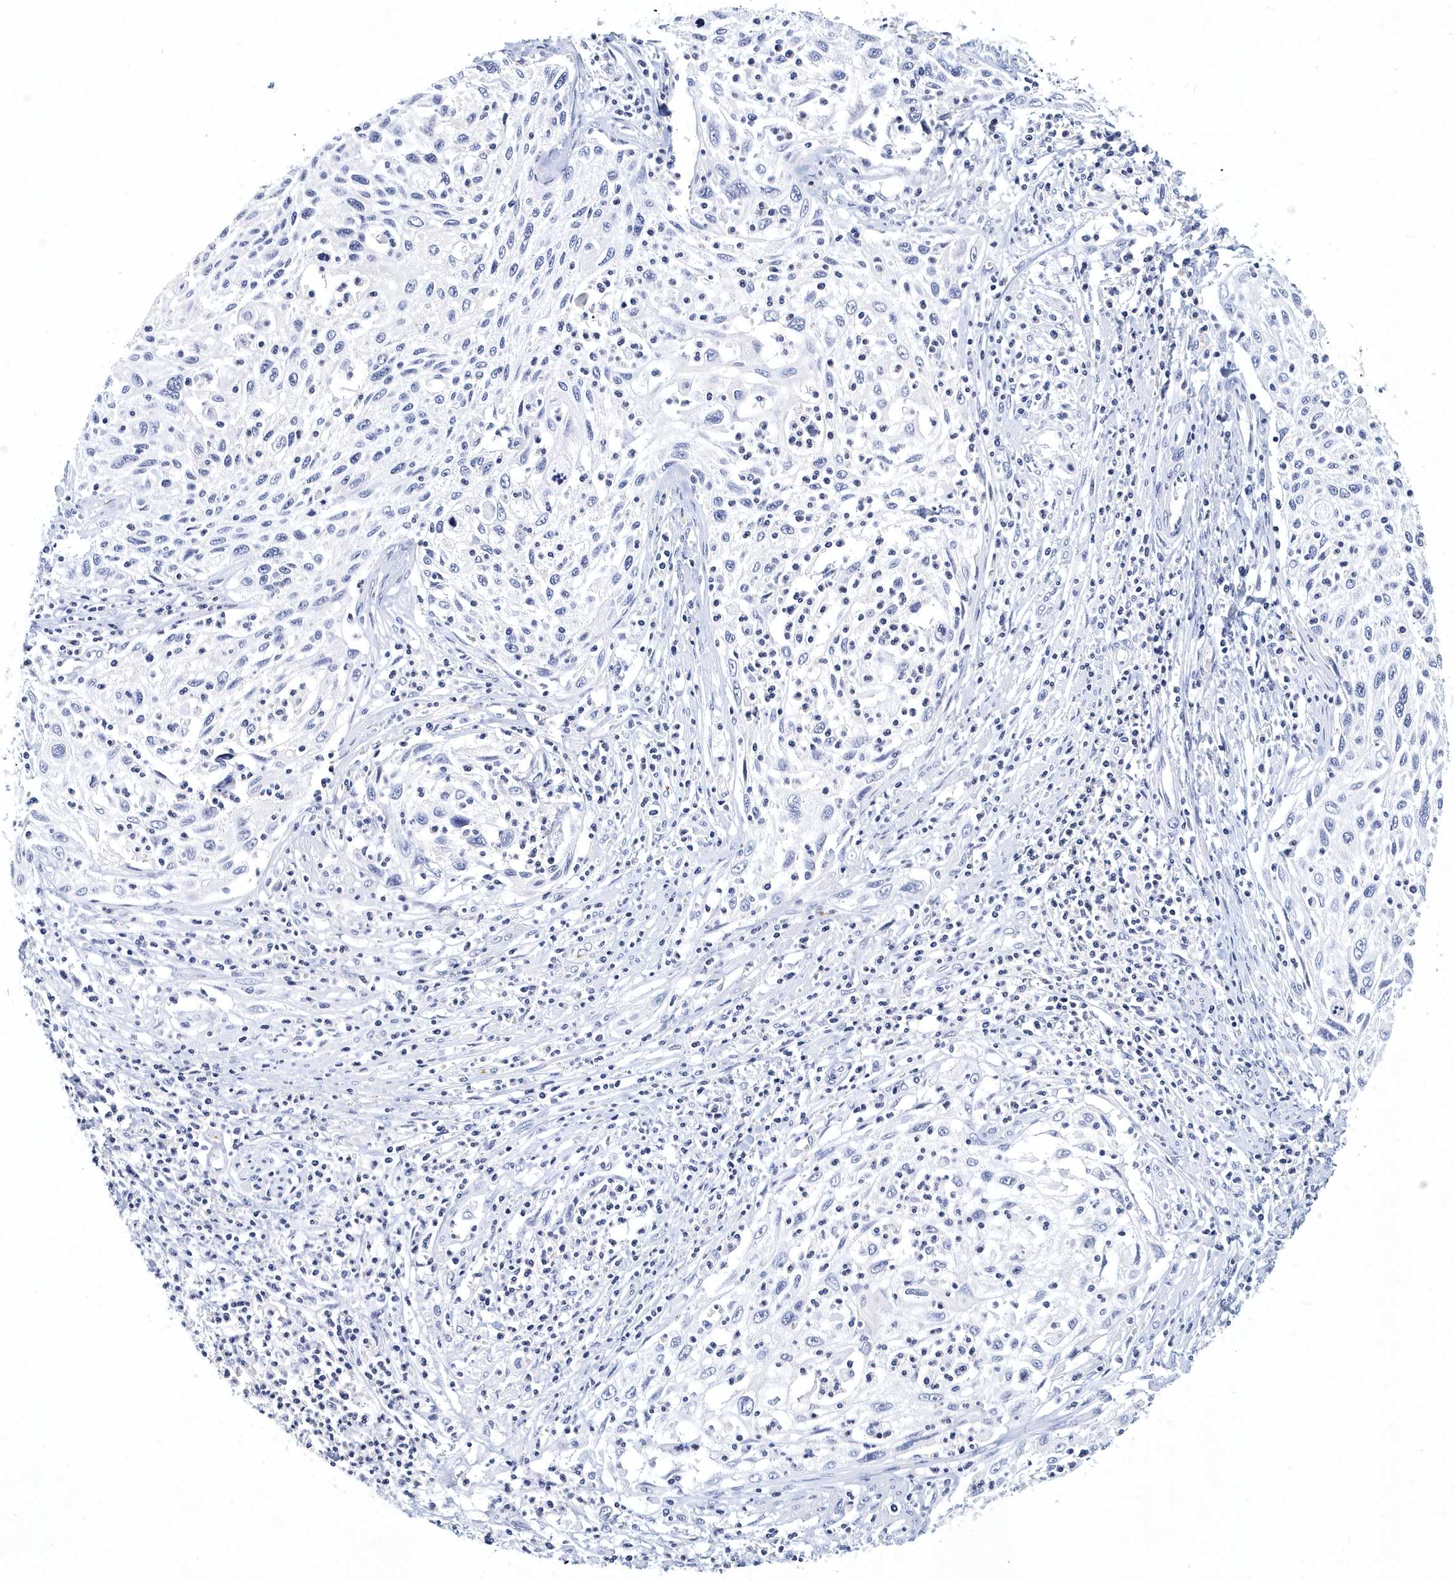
{"staining": {"intensity": "negative", "quantity": "none", "location": "none"}, "tissue": "cervical cancer", "cell_type": "Tumor cells", "image_type": "cancer", "snomed": [{"axis": "morphology", "description": "Squamous cell carcinoma, NOS"}, {"axis": "topography", "description": "Cervix"}], "caption": "DAB (3,3'-diaminobenzidine) immunohistochemical staining of human squamous cell carcinoma (cervical) reveals no significant expression in tumor cells.", "gene": "ITGA2B", "patient": {"sex": "female", "age": 70}}